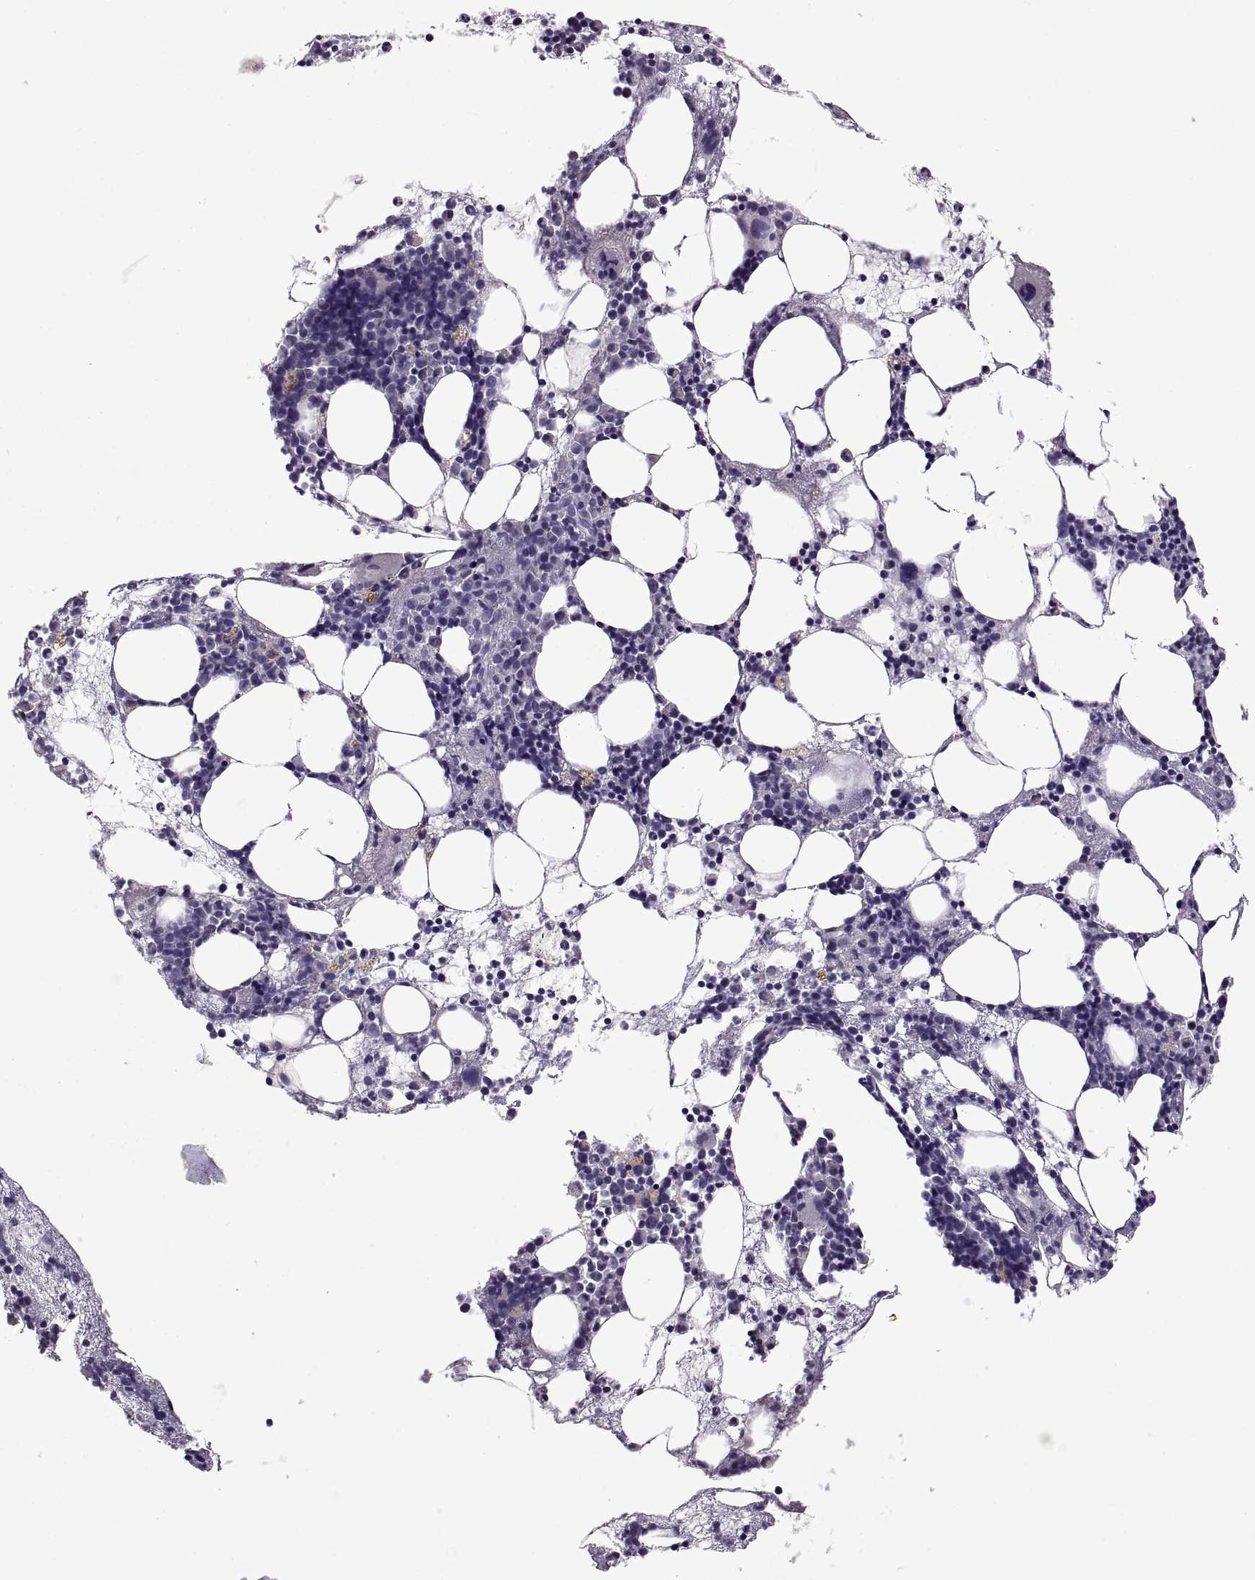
{"staining": {"intensity": "negative", "quantity": "none", "location": "none"}, "tissue": "bone marrow", "cell_type": "Hematopoietic cells", "image_type": "normal", "snomed": [{"axis": "morphology", "description": "Normal tissue, NOS"}, {"axis": "topography", "description": "Bone marrow"}], "caption": "Human bone marrow stained for a protein using IHC reveals no staining in hematopoietic cells.", "gene": "MAGEB18", "patient": {"sex": "male", "age": 54}}